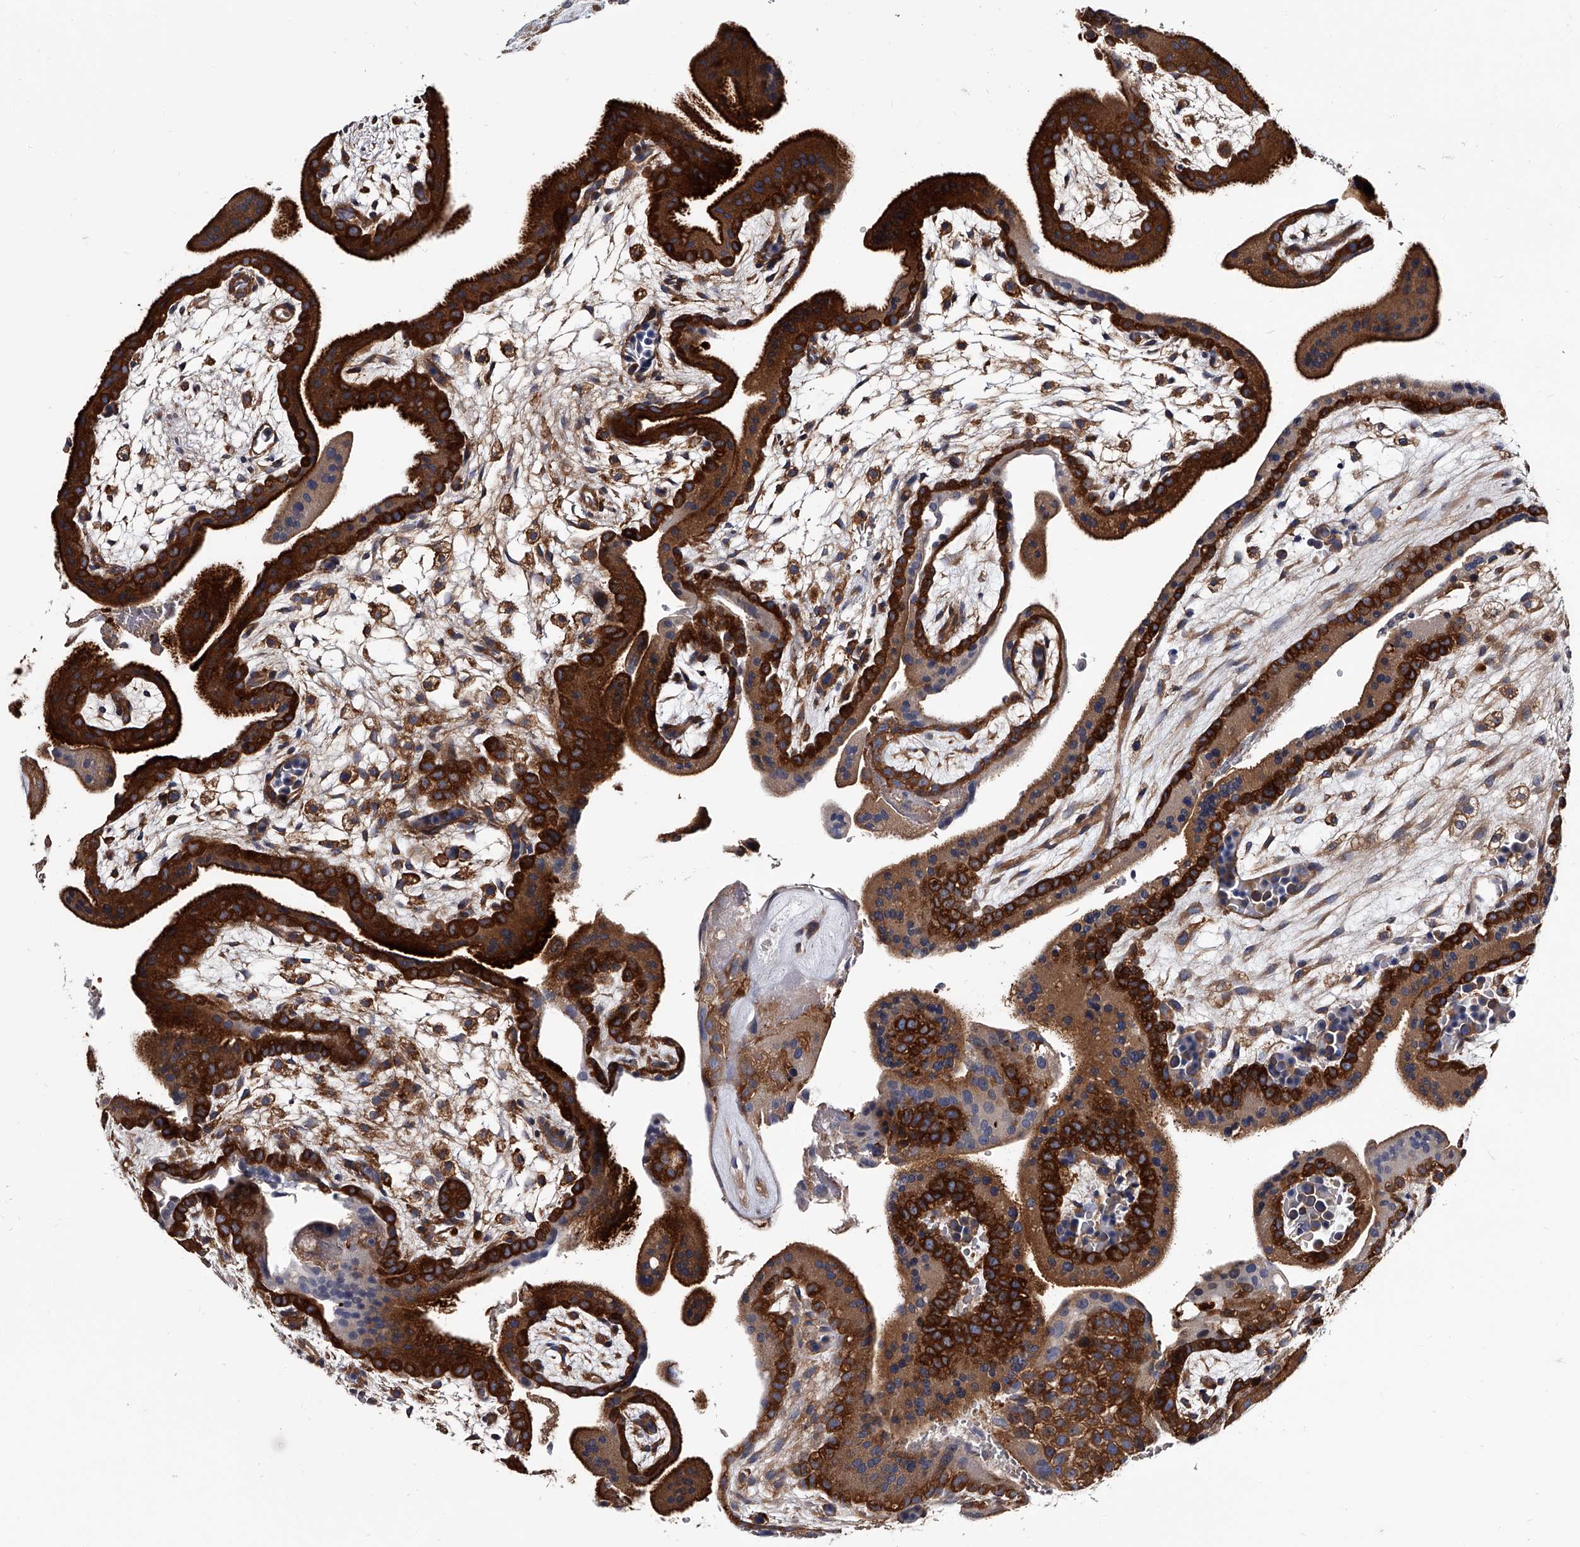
{"staining": {"intensity": "weak", "quantity": ">75%", "location": "cytoplasmic/membranous"}, "tissue": "placenta", "cell_type": "Decidual cells", "image_type": "normal", "snomed": [{"axis": "morphology", "description": "Normal tissue, NOS"}, {"axis": "topography", "description": "Placenta"}], "caption": "This photomicrograph shows normal placenta stained with immunohistochemistry to label a protein in brown. The cytoplasmic/membranous of decidual cells show weak positivity for the protein. Nuclei are counter-stained blue.", "gene": "GAPVD1", "patient": {"sex": "female", "age": 35}}